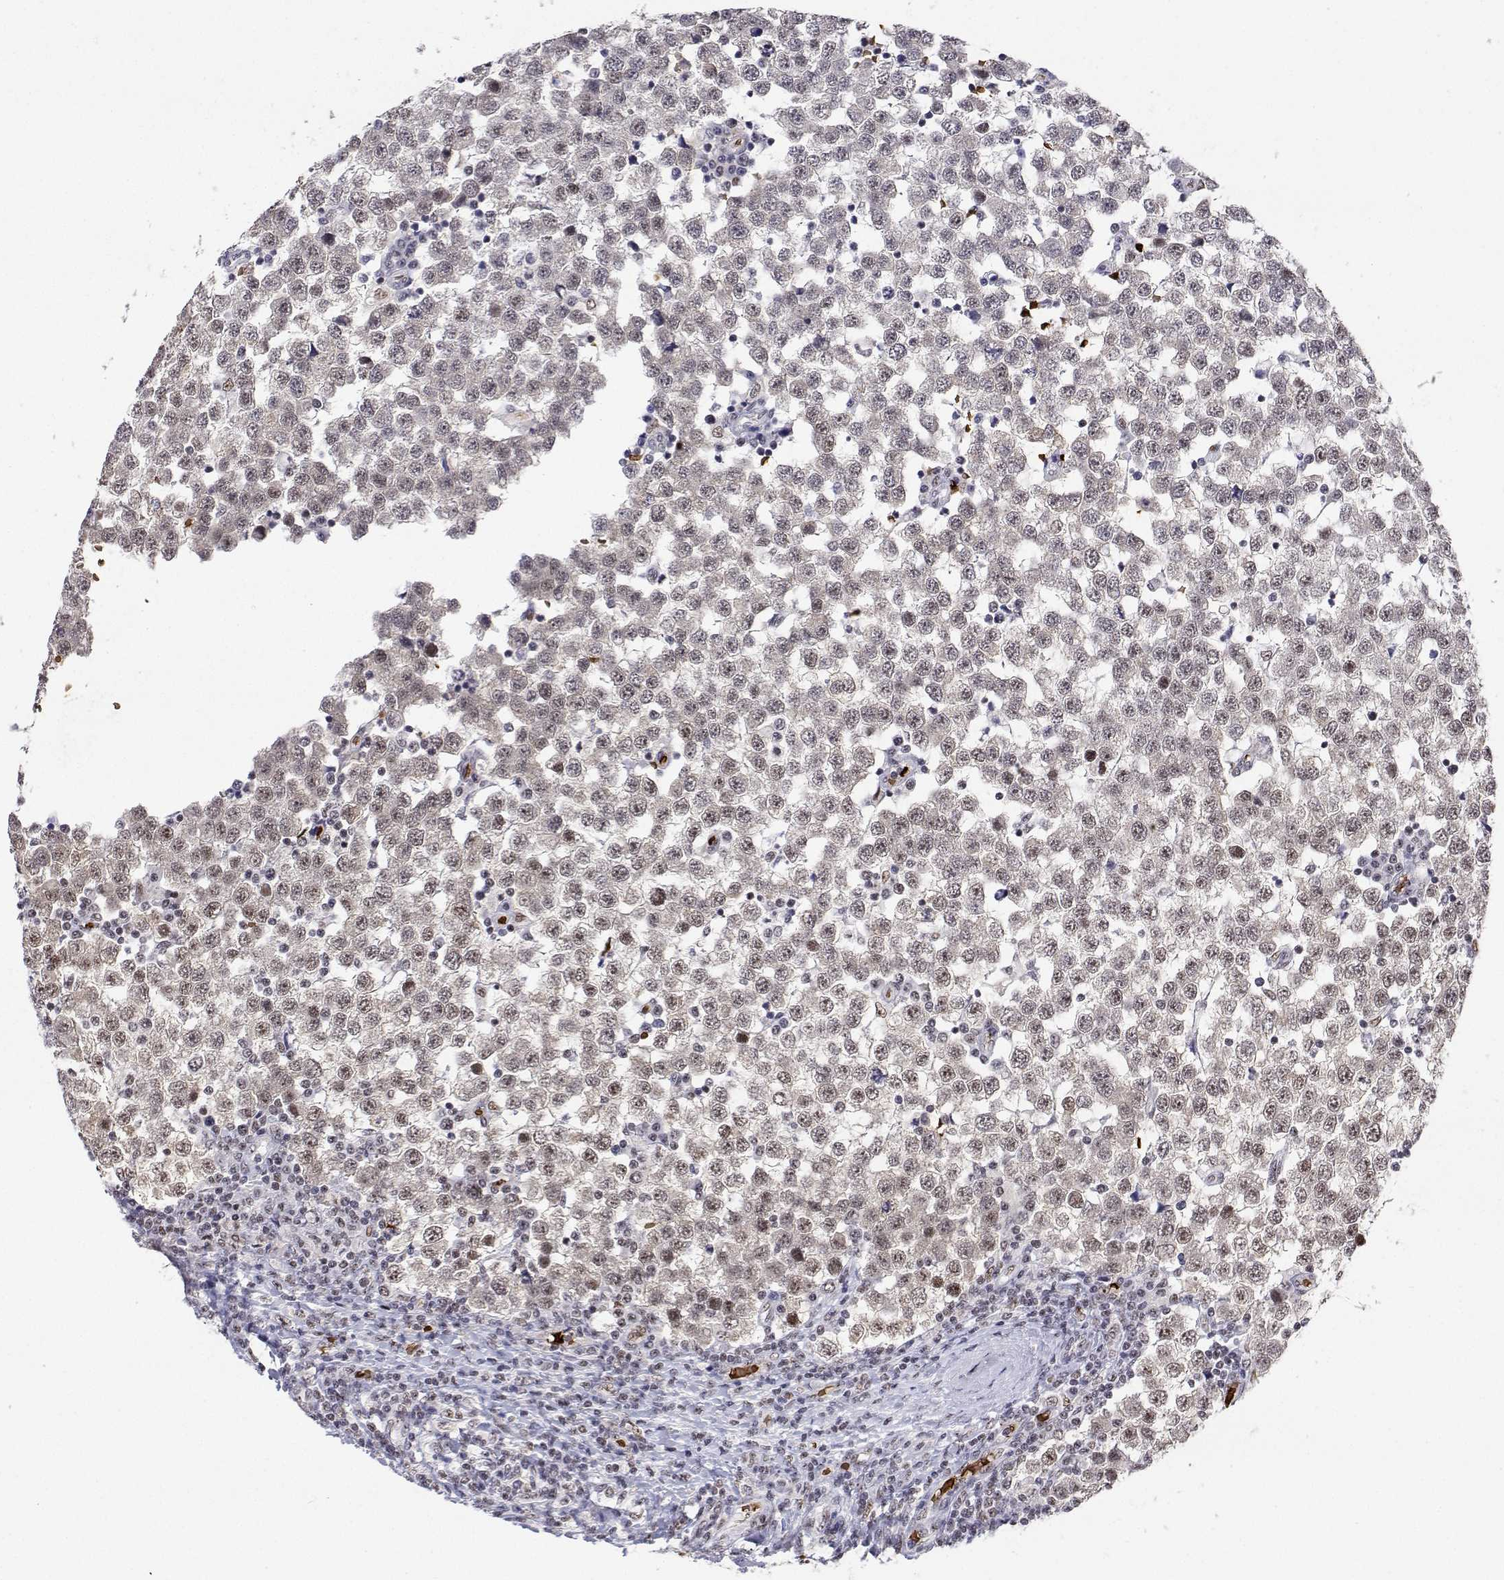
{"staining": {"intensity": "moderate", "quantity": "25%-75%", "location": "nuclear"}, "tissue": "testis cancer", "cell_type": "Tumor cells", "image_type": "cancer", "snomed": [{"axis": "morphology", "description": "Seminoma, NOS"}, {"axis": "topography", "description": "Testis"}], "caption": "A brown stain shows moderate nuclear staining of a protein in testis cancer (seminoma) tumor cells. (IHC, brightfield microscopy, high magnification).", "gene": "ADAR", "patient": {"sex": "male", "age": 34}}